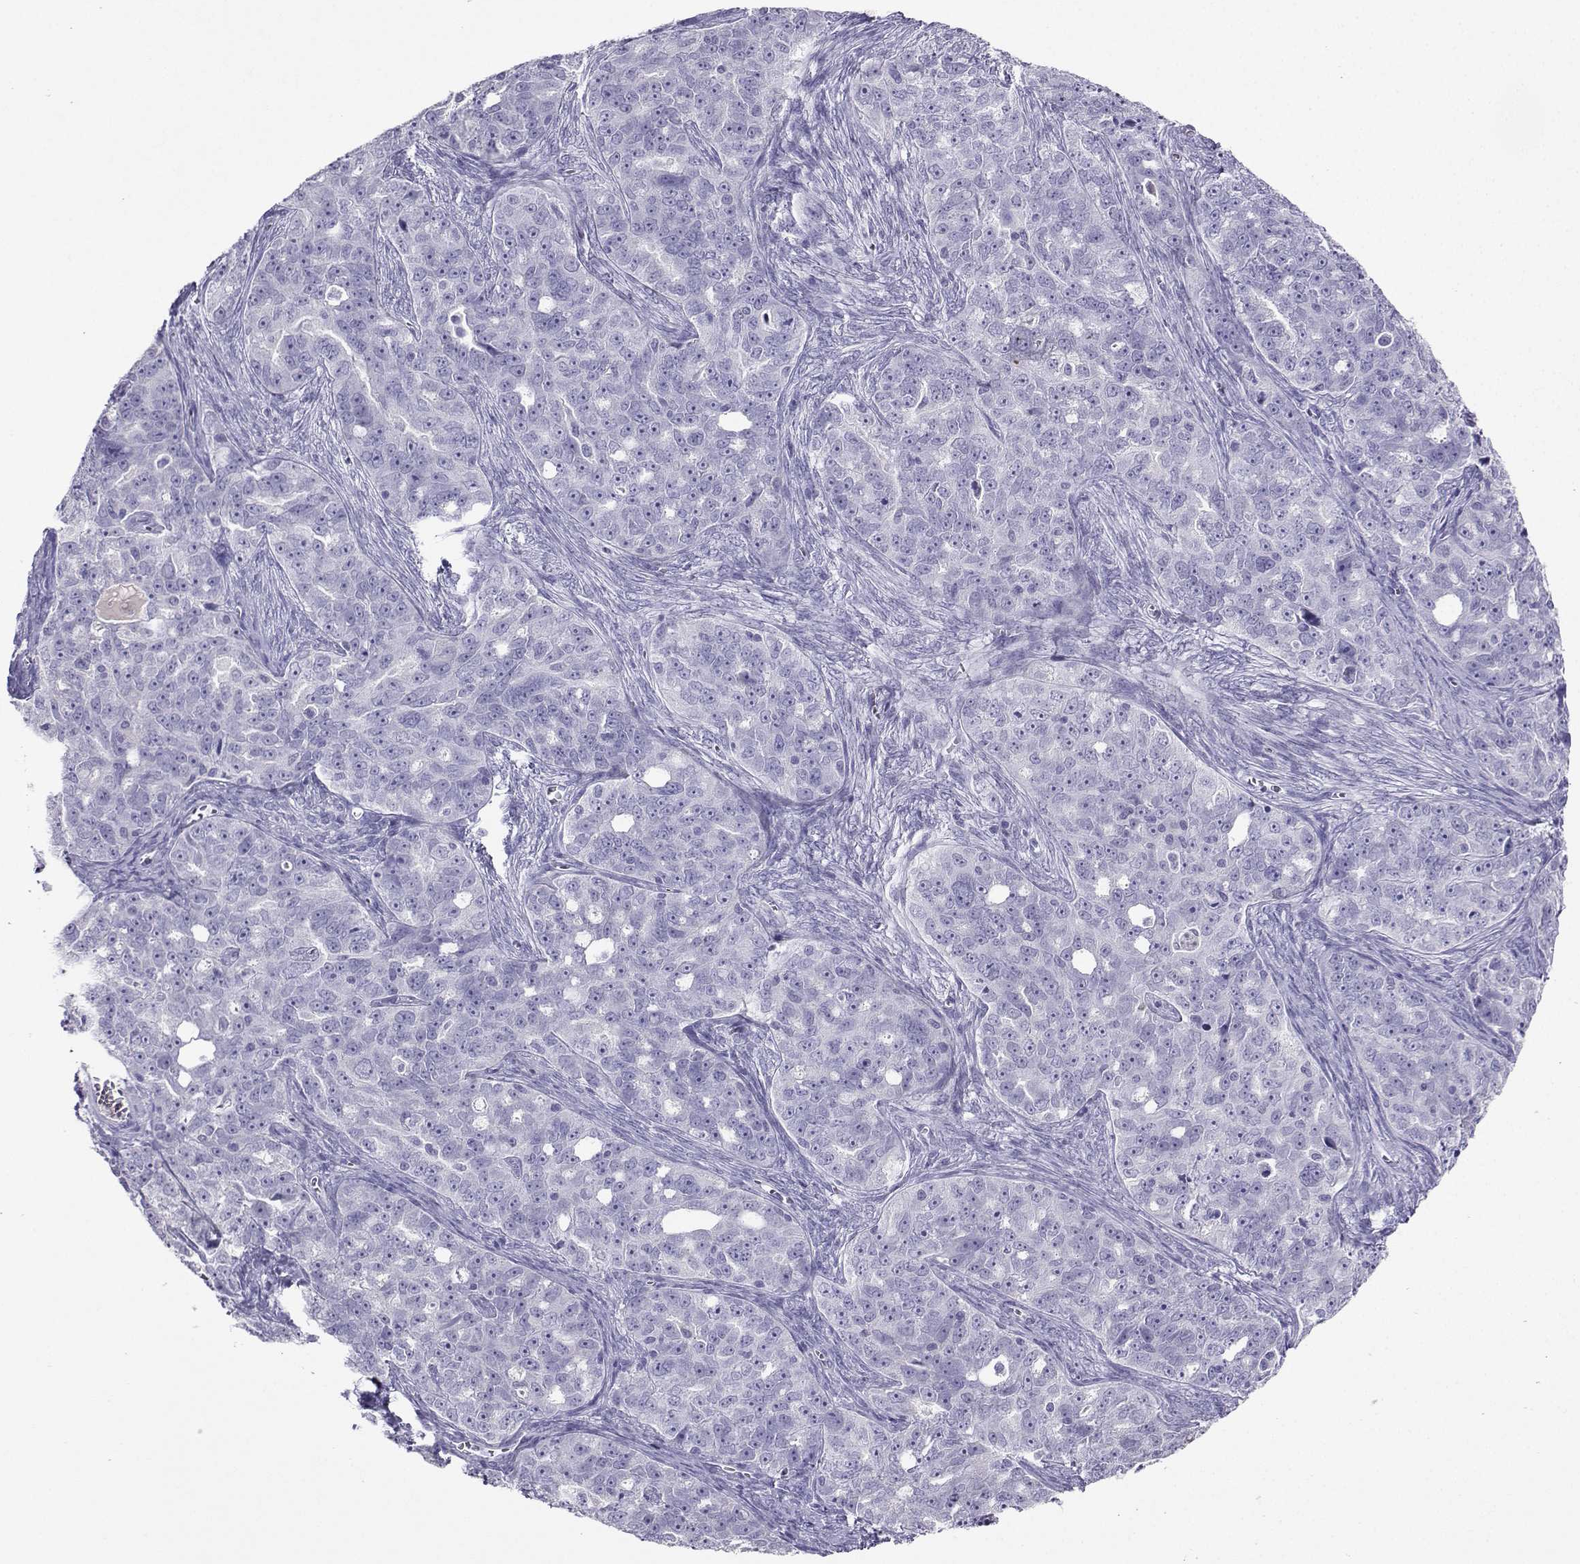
{"staining": {"intensity": "negative", "quantity": "none", "location": "none"}, "tissue": "ovarian cancer", "cell_type": "Tumor cells", "image_type": "cancer", "snomed": [{"axis": "morphology", "description": "Cystadenocarcinoma, serous, NOS"}, {"axis": "topography", "description": "Ovary"}], "caption": "High magnification brightfield microscopy of ovarian cancer stained with DAB (brown) and counterstained with hematoxylin (blue): tumor cells show no significant expression. Brightfield microscopy of immunohistochemistry stained with DAB (brown) and hematoxylin (blue), captured at high magnification.", "gene": "GRIK4", "patient": {"sex": "female", "age": 51}}